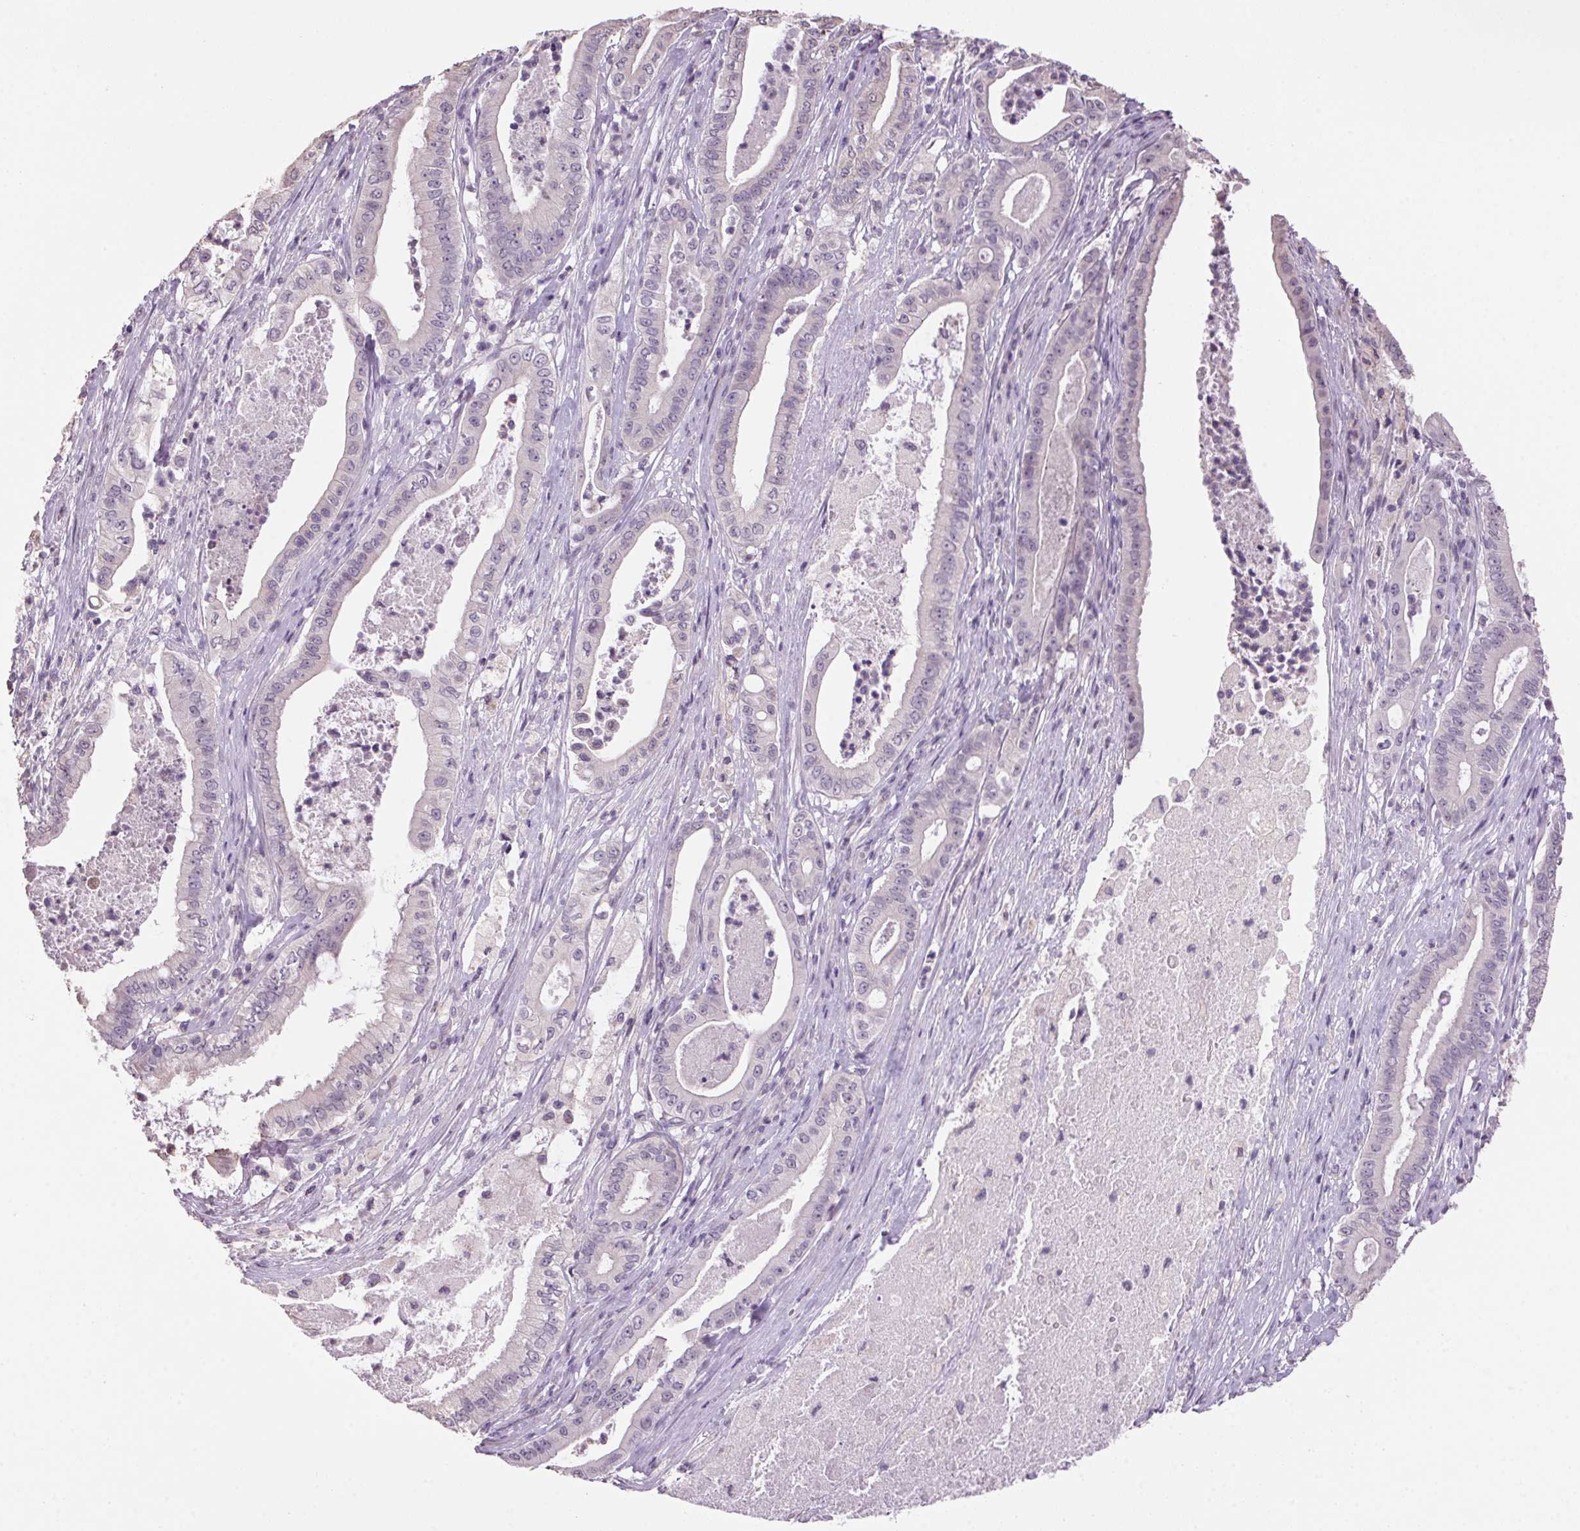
{"staining": {"intensity": "negative", "quantity": "none", "location": "none"}, "tissue": "pancreatic cancer", "cell_type": "Tumor cells", "image_type": "cancer", "snomed": [{"axis": "morphology", "description": "Adenocarcinoma, NOS"}, {"axis": "topography", "description": "Pancreas"}], "caption": "An immunohistochemistry photomicrograph of adenocarcinoma (pancreatic) is shown. There is no staining in tumor cells of adenocarcinoma (pancreatic).", "gene": "VWA3B", "patient": {"sex": "male", "age": 71}}